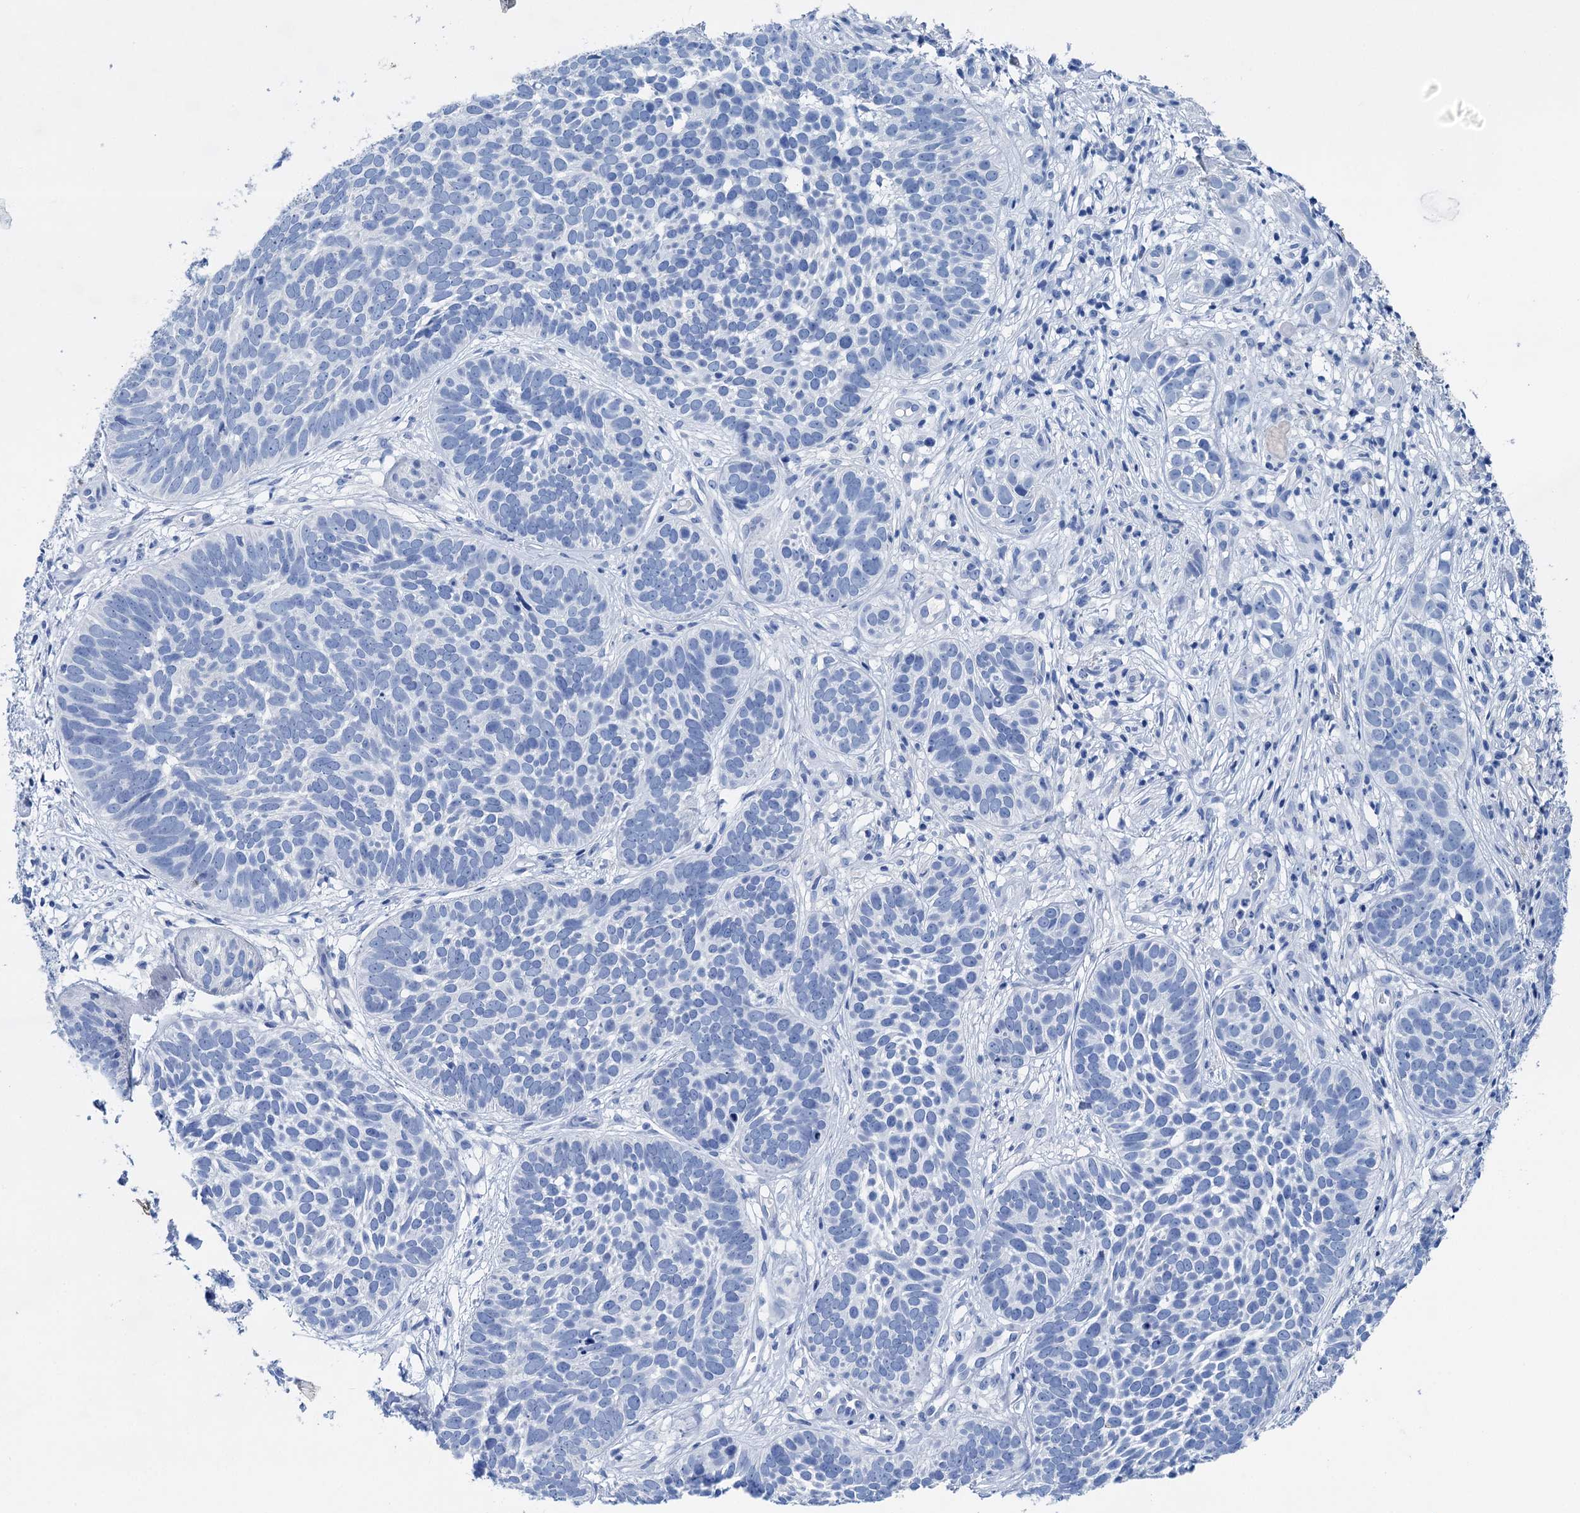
{"staining": {"intensity": "negative", "quantity": "none", "location": "none"}, "tissue": "skin cancer", "cell_type": "Tumor cells", "image_type": "cancer", "snomed": [{"axis": "morphology", "description": "Basal cell carcinoma"}, {"axis": "topography", "description": "Skin"}], "caption": "A high-resolution micrograph shows IHC staining of skin cancer, which shows no significant staining in tumor cells.", "gene": "BRINP1", "patient": {"sex": "male", "age": 89}}